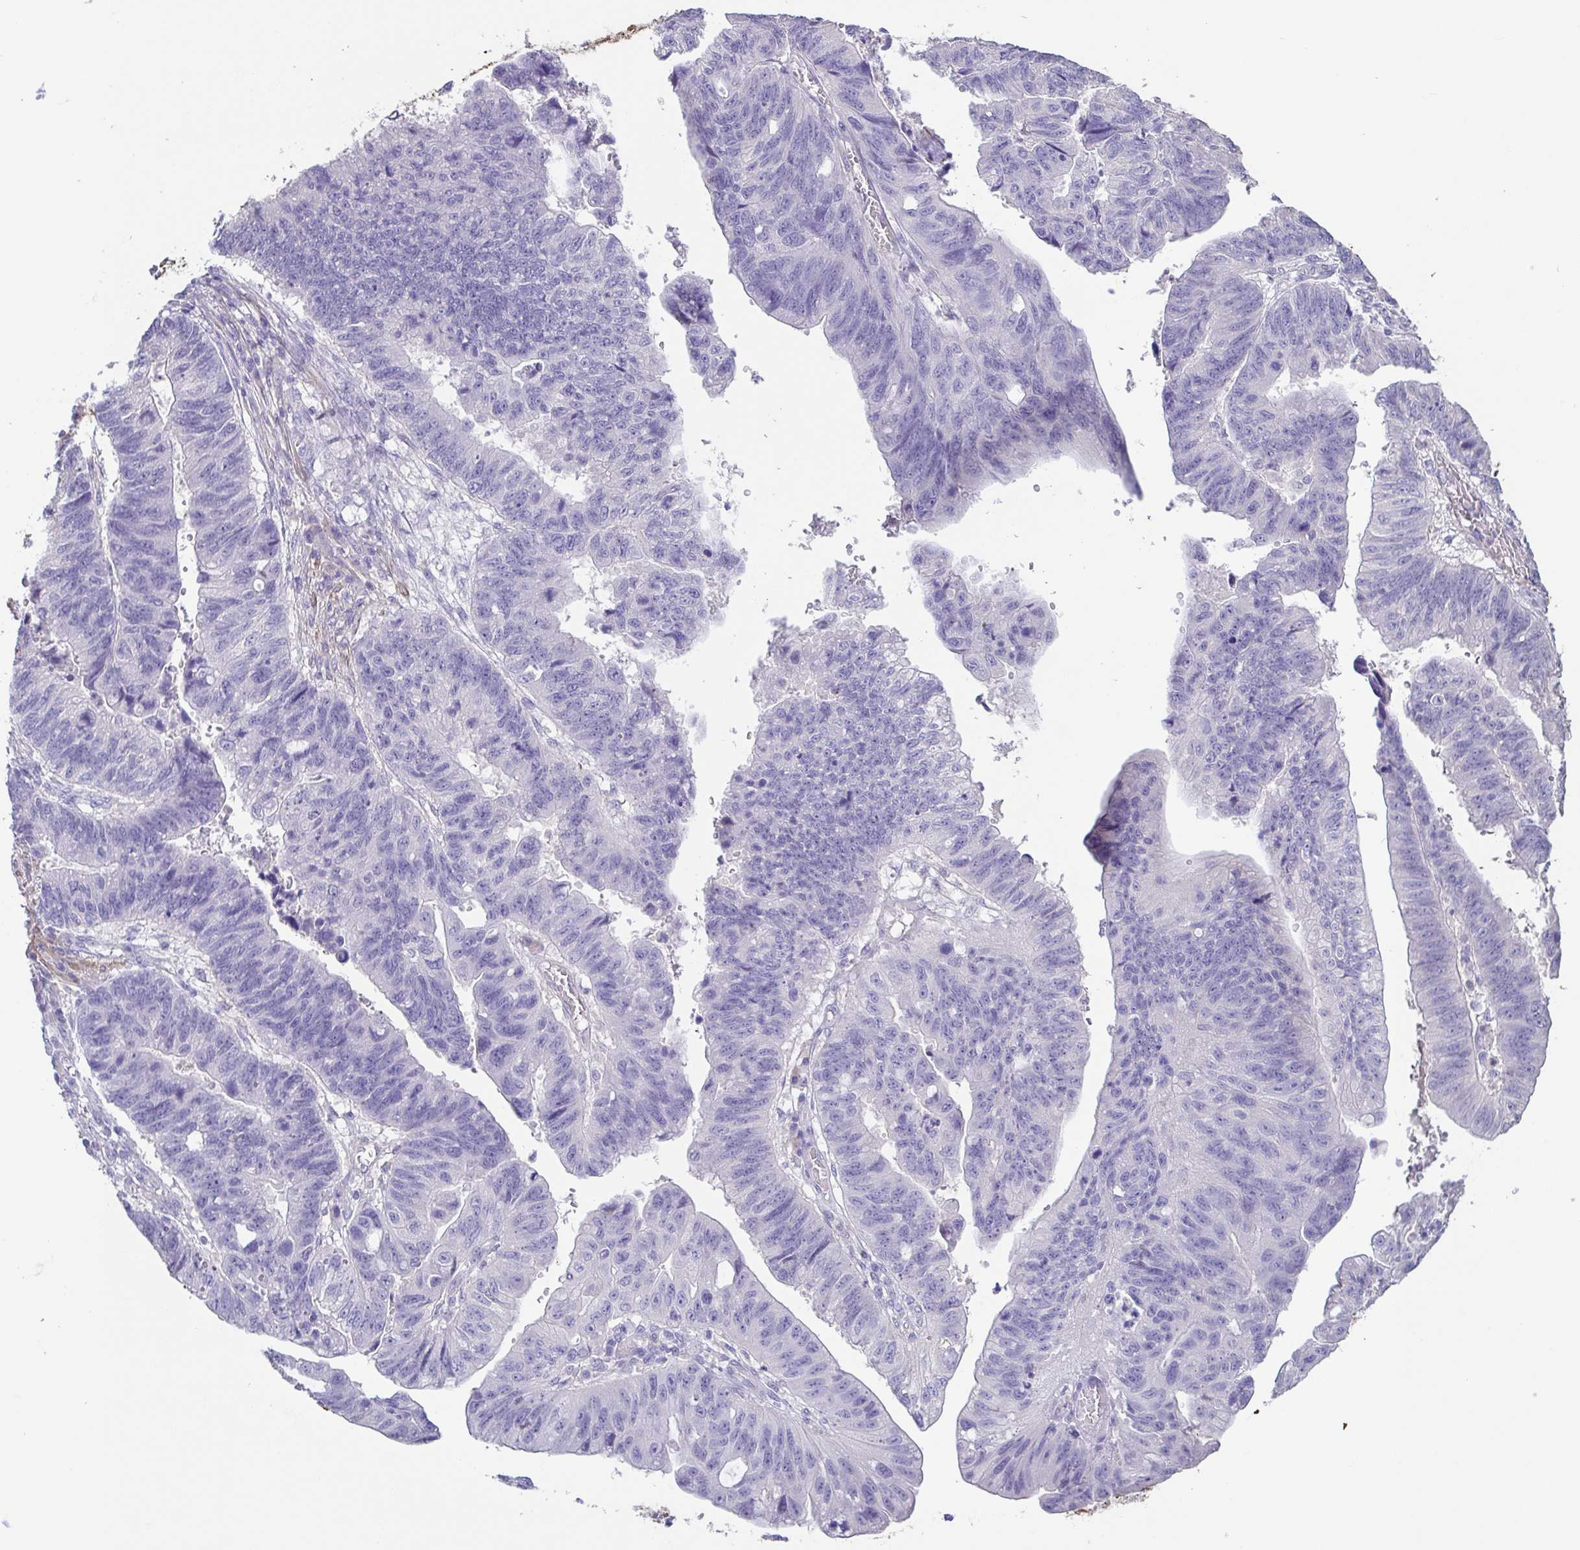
{"staining": {"intensity": "negative", "quantity": "none", "location": "none"}, "tissue": "stomach cancer", "cell_type": "Tumor cells", "image_type": "cancer", "snomed": [{"axis": "morphology", "description": "Adenocarcinoma, NOS"}, {"axis": "topography", "description": "Stomach"}], "caption": "There is no significant positivity in tumor cells of stomach cancer (adenocarcinoma).", "gene": "PYGM", "patient": {"sex": "male", "age": 59}}